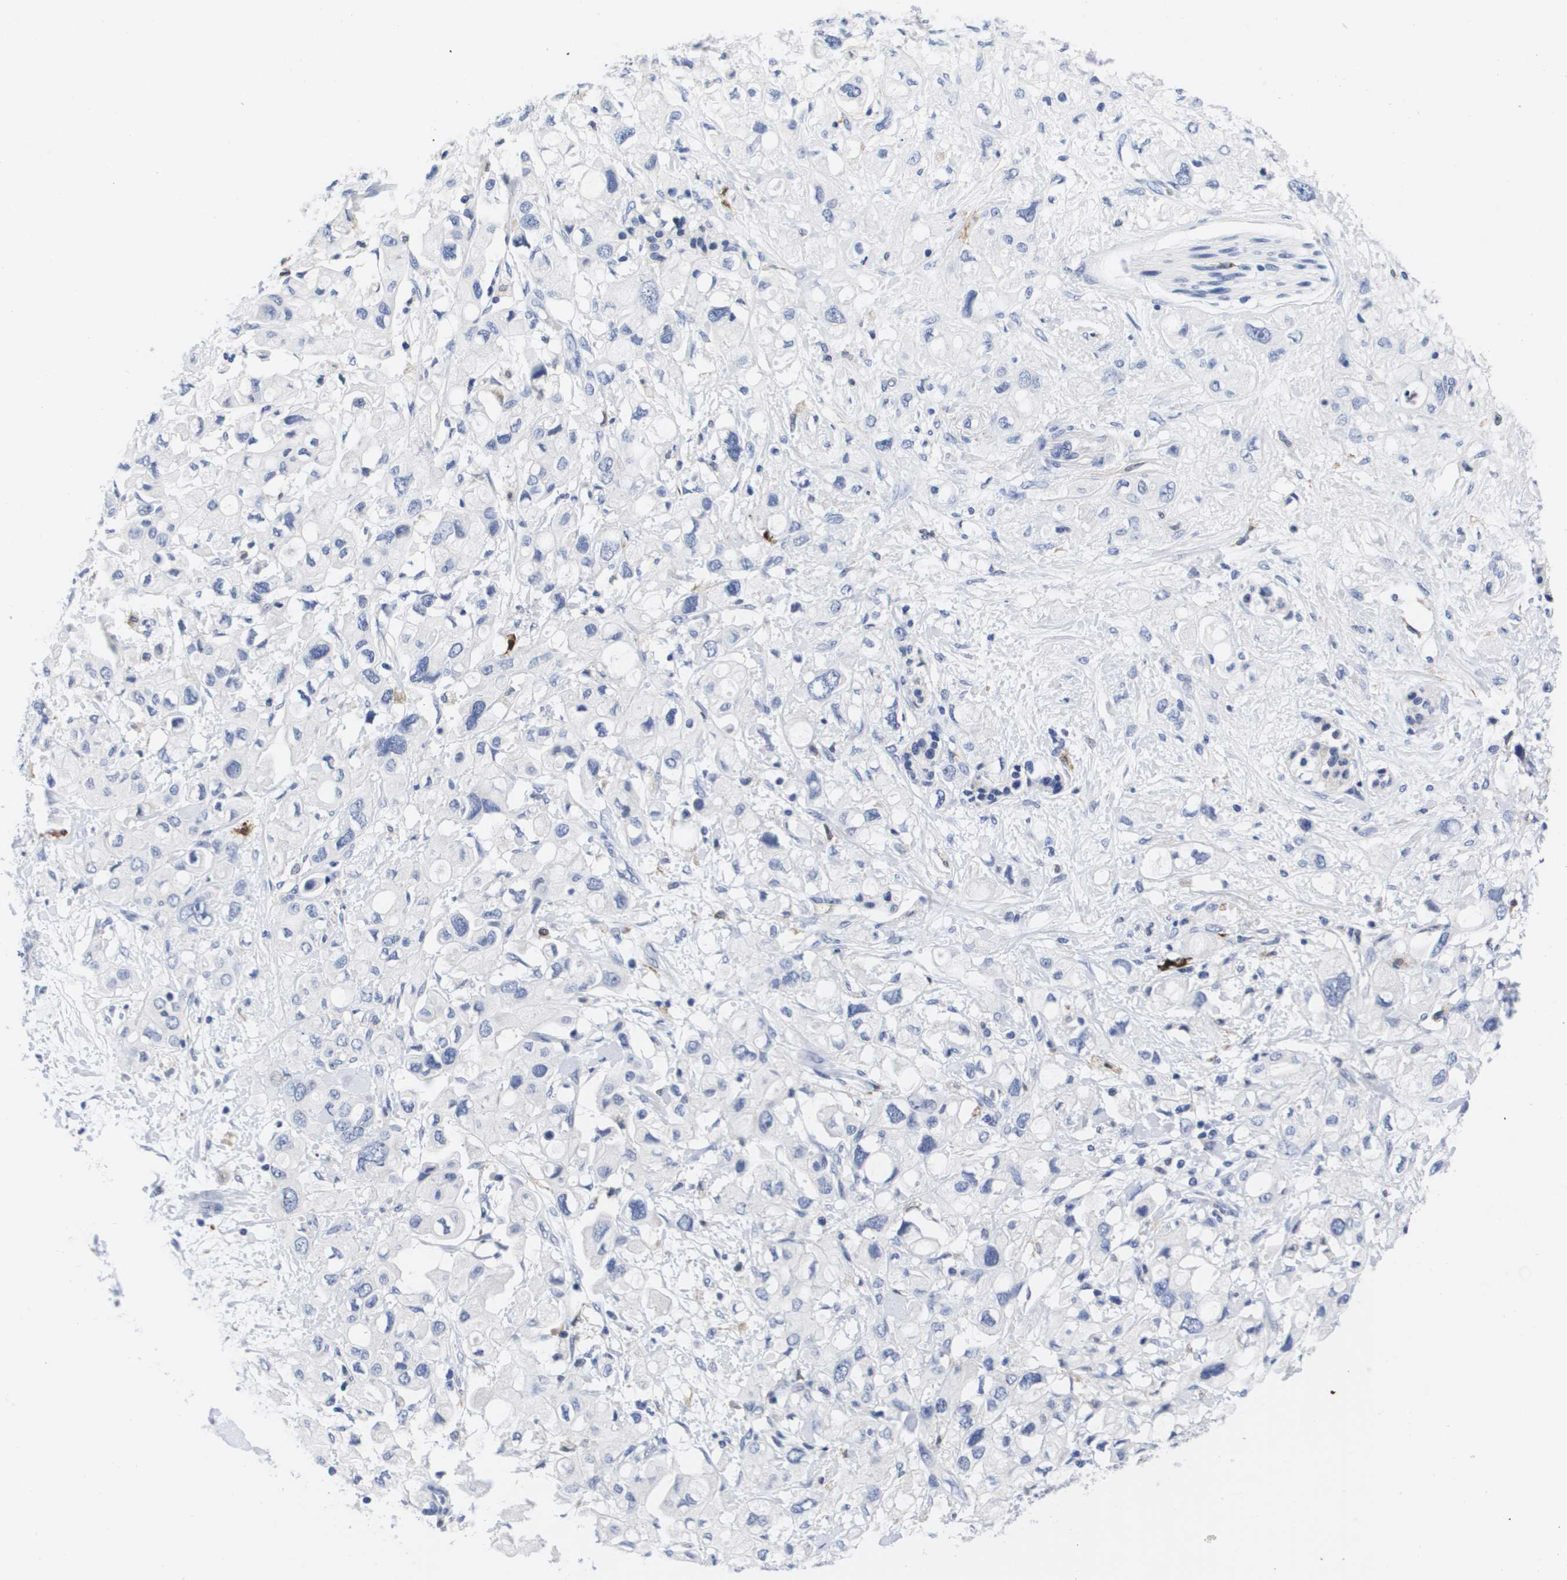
{"staining": {"intensity": "negative", "quantity": "none", "location": "none"}, "tissue": "pancreatic cancer", "cell_type": "Tumor cells", "image_type": "cancer", "snomed": [{"axis": "morphology", "description": "Adenocarcinoma, NOS"}, {"axis": "topography", "description": "Pancreas"}], "caption": "Tumor cells show no significant positivity in pancreatic cancer.", "gene": "HMOX1", "patient": {"sex": "female", "age": 56}}